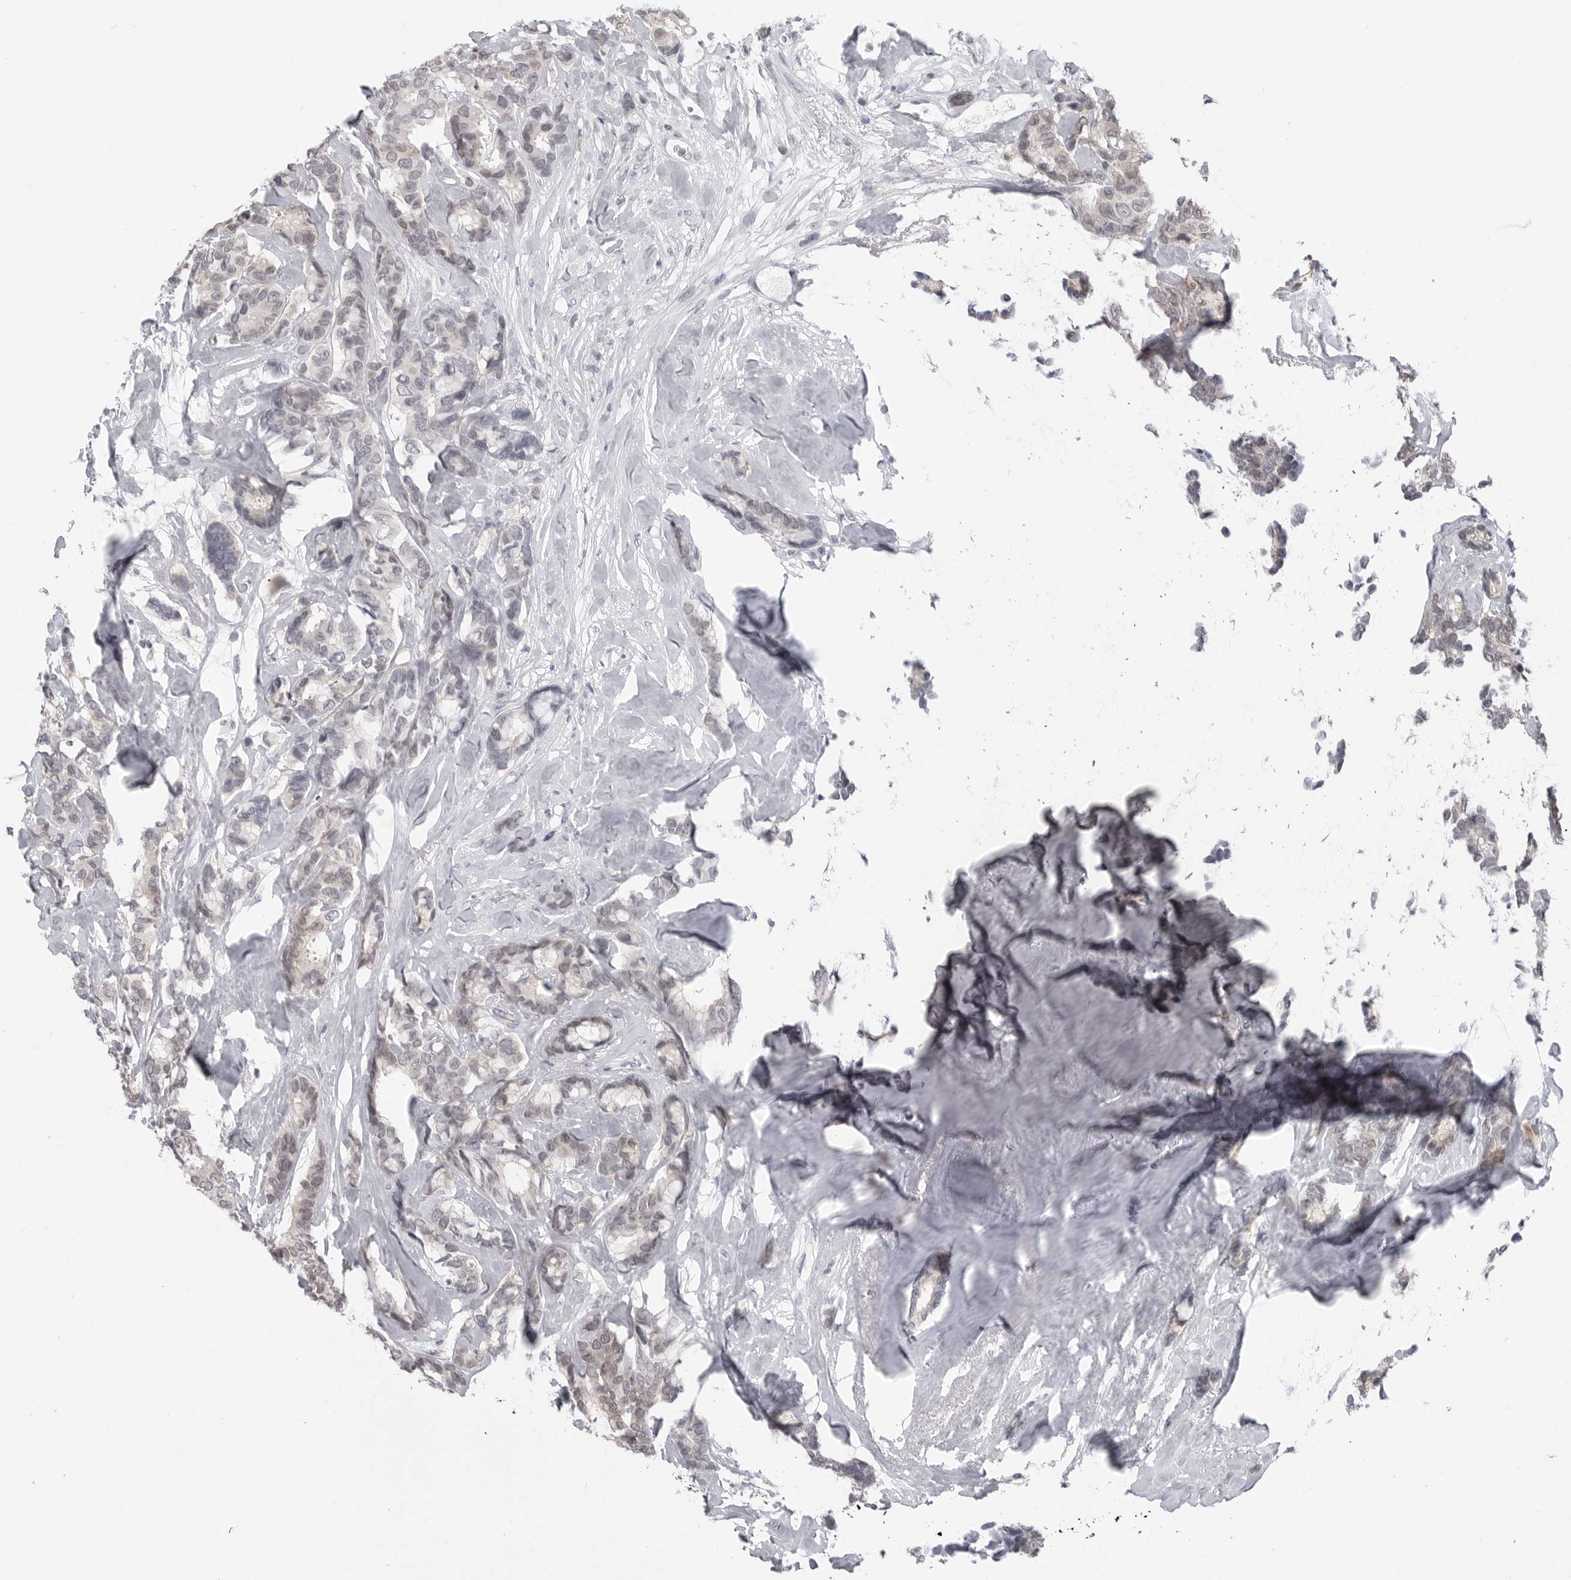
{"staining": {"intensity": "weak", "quantity": "<25%", "location": "nuclear"}, "tissue": "breast cancer", "cell_type": "Tumor cells", "image_type": "cancer", "snomed": [{"axis": "morphology", "description": "Duct carcinoma"}, {"axis": "topography", "description": "Breast"}], "caption": "The photomicrograph shows no significant expression in tumor cells of breast cancer (intraductal carcinoma).", "gene": "PNPO", "patient": {"sex": "female", "age": 87}}